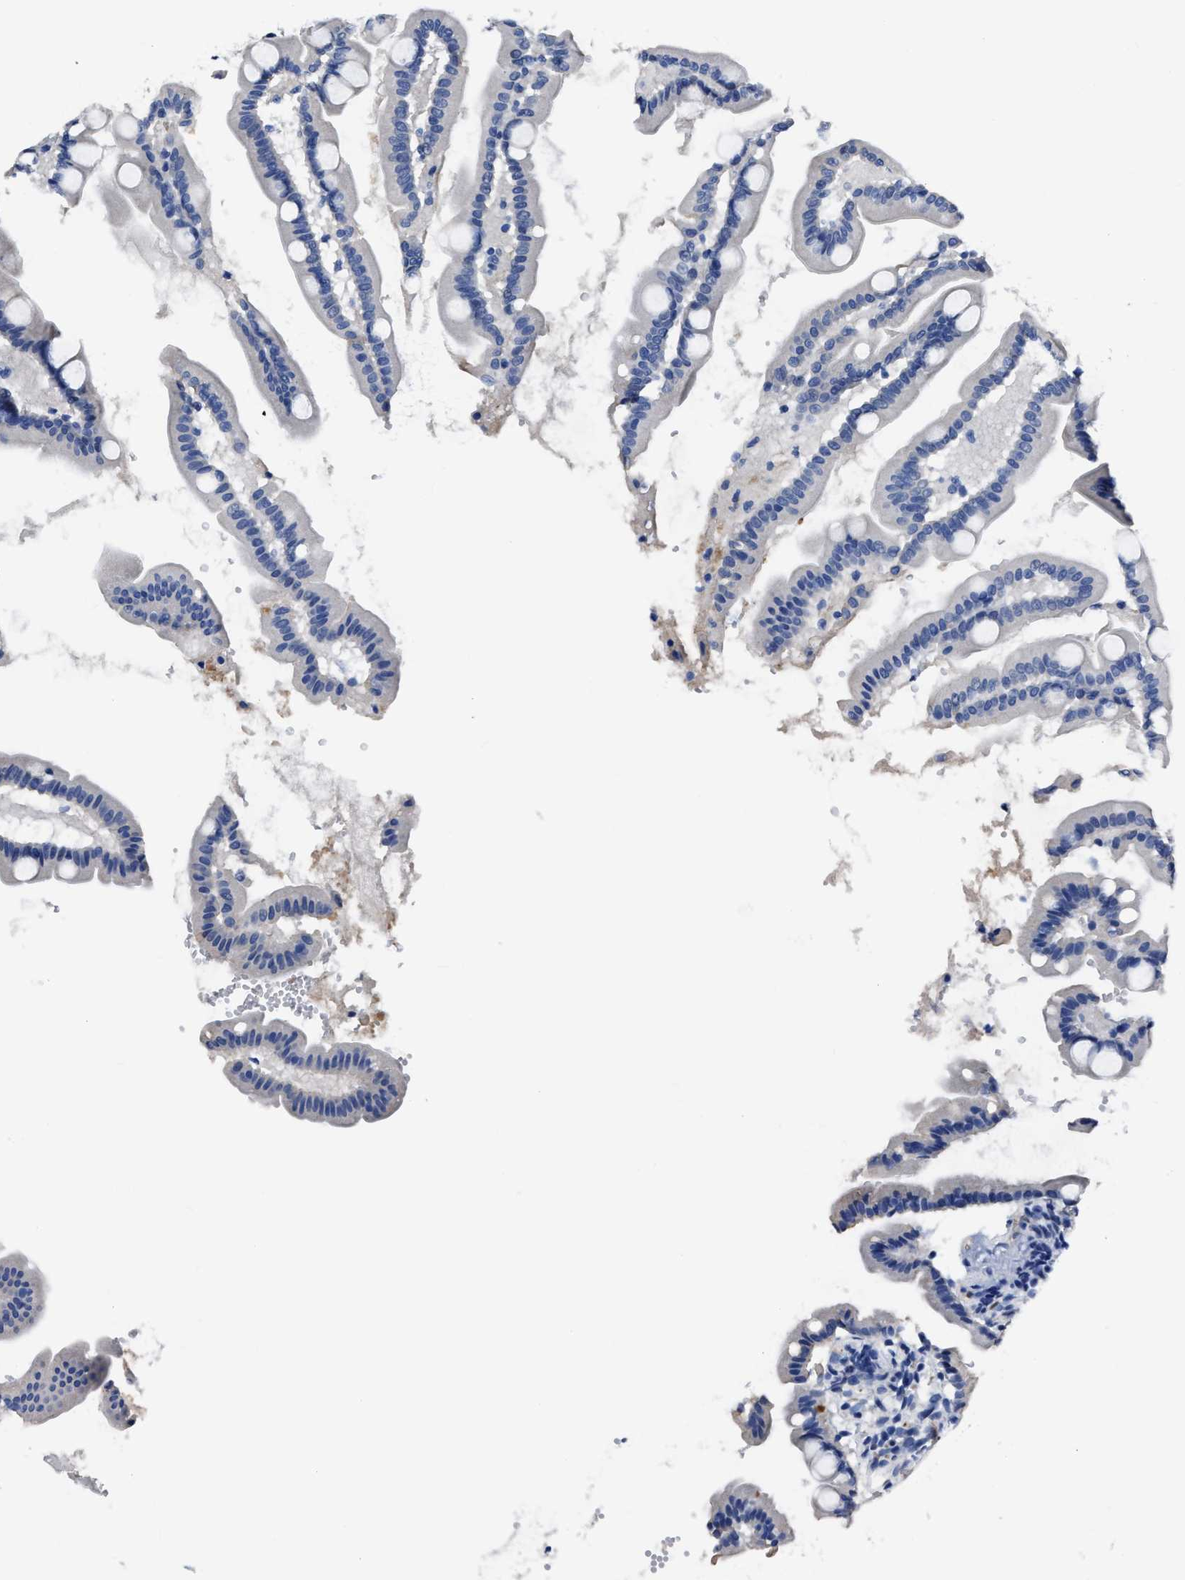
{"staining": {"intensity": "negative", "quantity": "none", "location": "none"}, "tissue": "small intestine", "cell_type": "Glandular cells", "image_type": "normal", "snomed": [{"axis": "morphology", "description": "Normal tissue, NOS"}, {"axis": "topography", "description": "Small intestine"}], "caption": "Immunohistochemistry image of benign small intestine stained for a protein (brown), which exhibits no expression in glandular cells. (Brightfield microscopy of DAB IHC at high magnification).", "gene": "MOV10L1", "patient": {"sex": "female", "age": 56}}